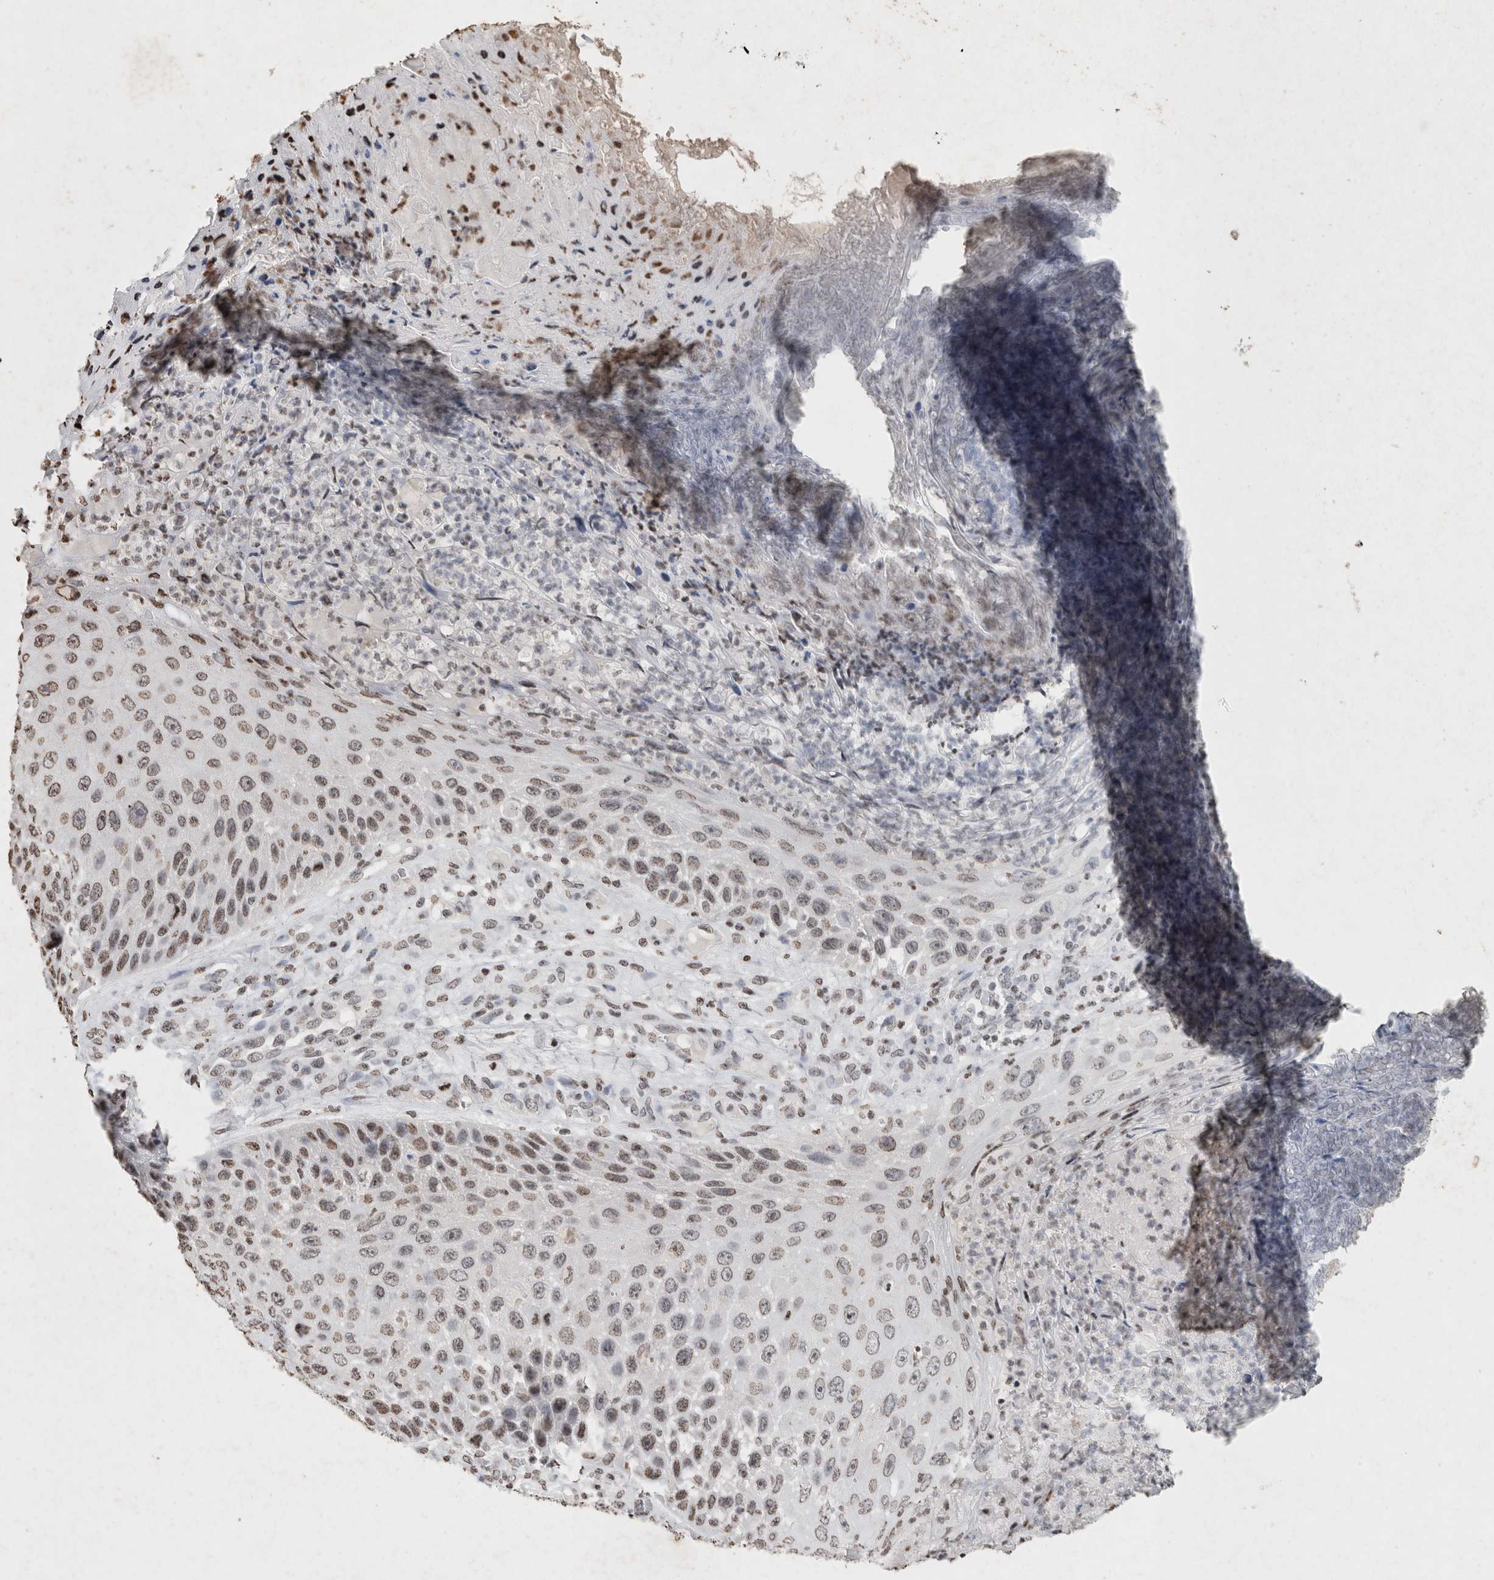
{"staining": {"intensity": "weak", "quantity": ">75%", "location": "nuclear"}, "tissue": "skin cancer", "cell_type": "Tumor cells", "image_type": "cancer", "snomed": [{"axis": "morphology", "description": "Squamous cell carcinoma, NOS"}, {"axis": "topography", "description": "Skin"}], "caption": "A micrograph of human skin cancer stained for a protein reveals weak nuclear brown staining in tumor cells. The protein is stained brown, and the nuclei are stained in blue (DAB IHC with brightfield microscopy, high magnification).", "gene": "CNTN1", "patient": {"sex": "female", "age": 88}}